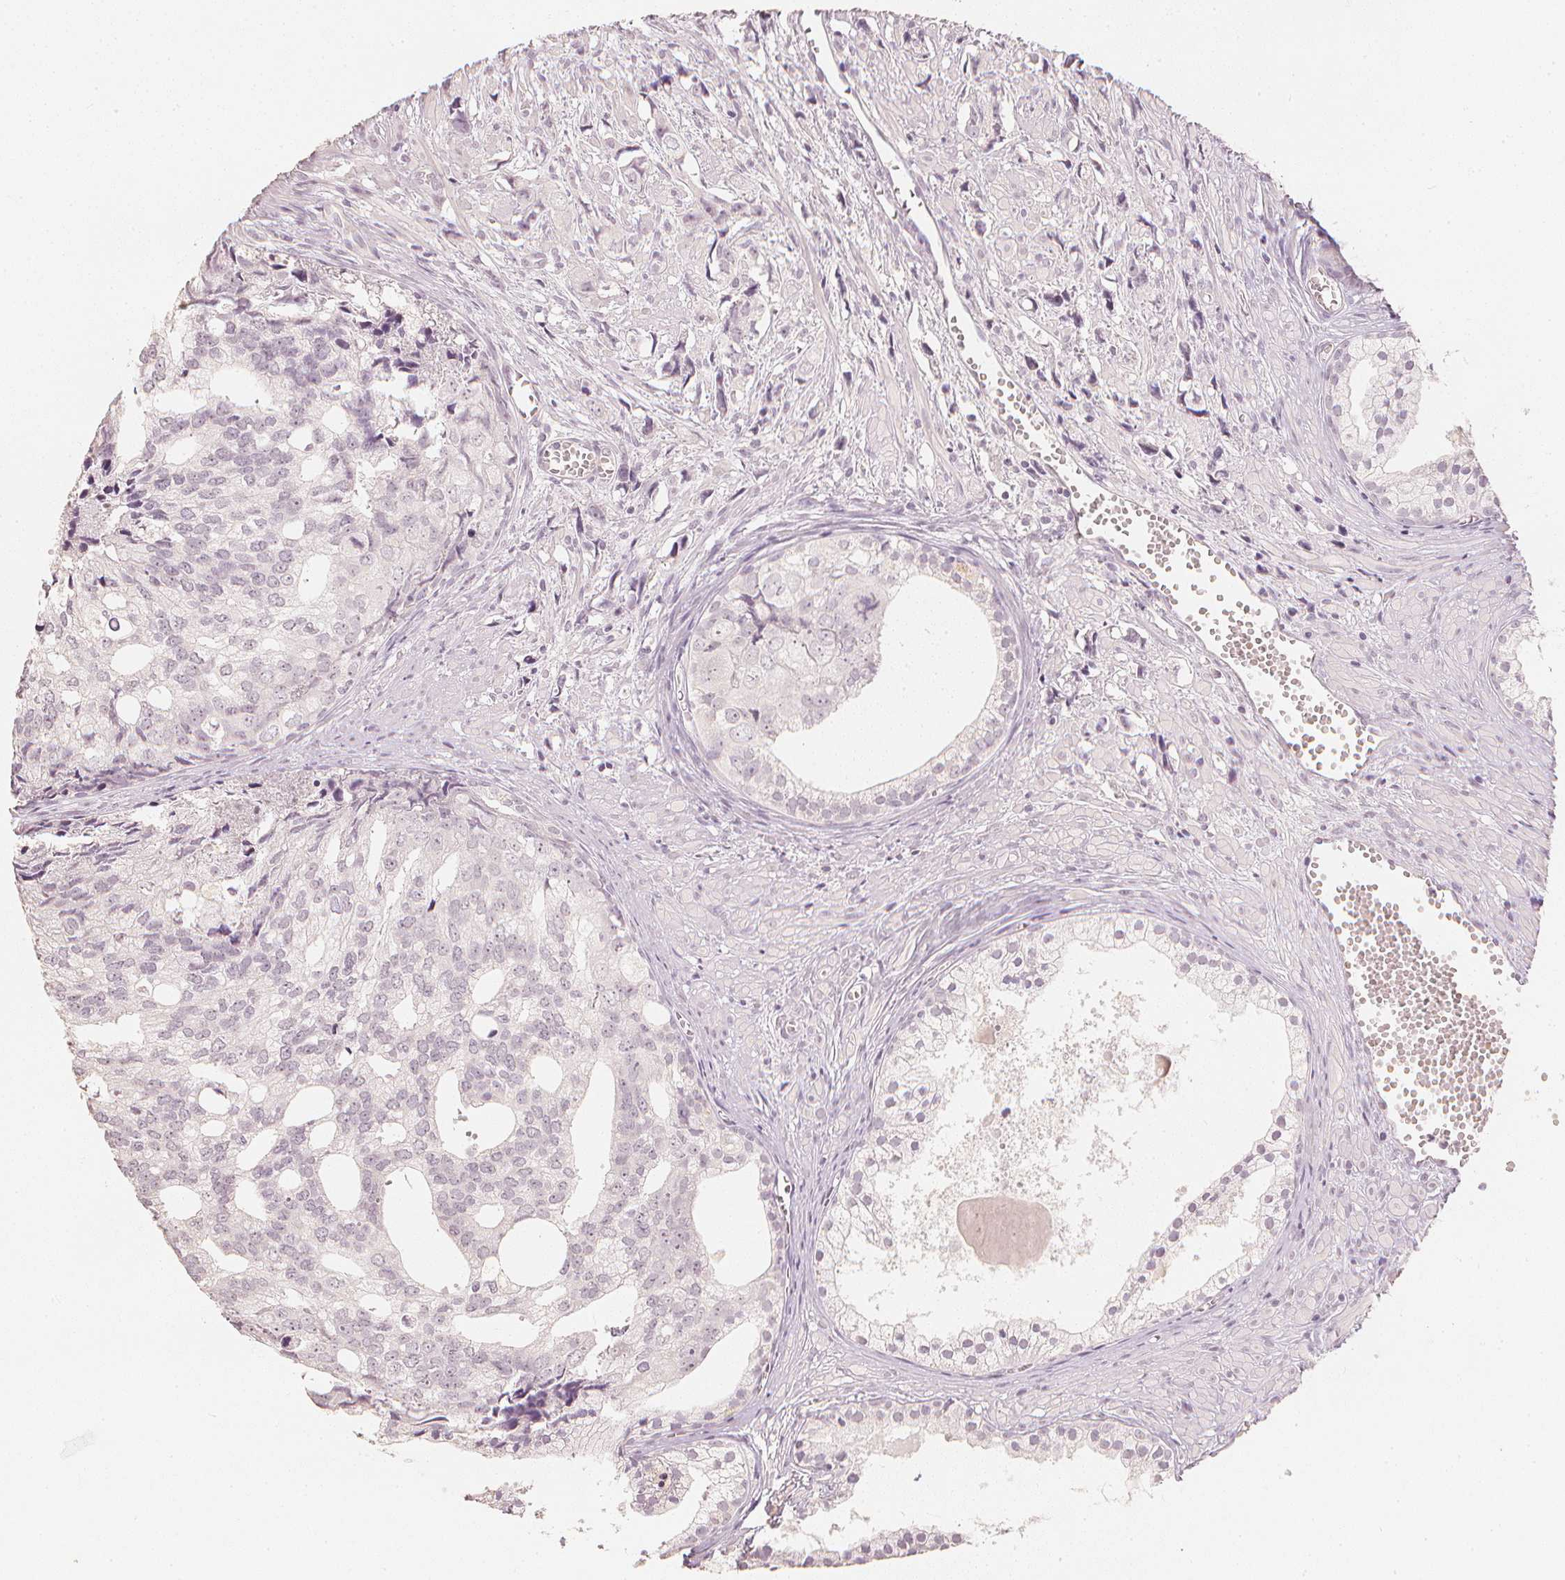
{"staining": {"intensity": "negative", "quantity": "none", "location": "none"}, "tissue": "prostate cancer", "cell_type": "Tumor cells", "image_type": "cancer", "snomed": [{"axis": "morphology", "description": "Adenocarcinoma, High grade"}, {"axis": "topography", "description": "Prostate"}], "caption": "Human prostate high-grade adenocarcinoma stained for a protein using immunohistochemistry reveals no positivity in tumor cells.", "gene": "CALB1", "patient": {"sex": "male", "age": 58}}